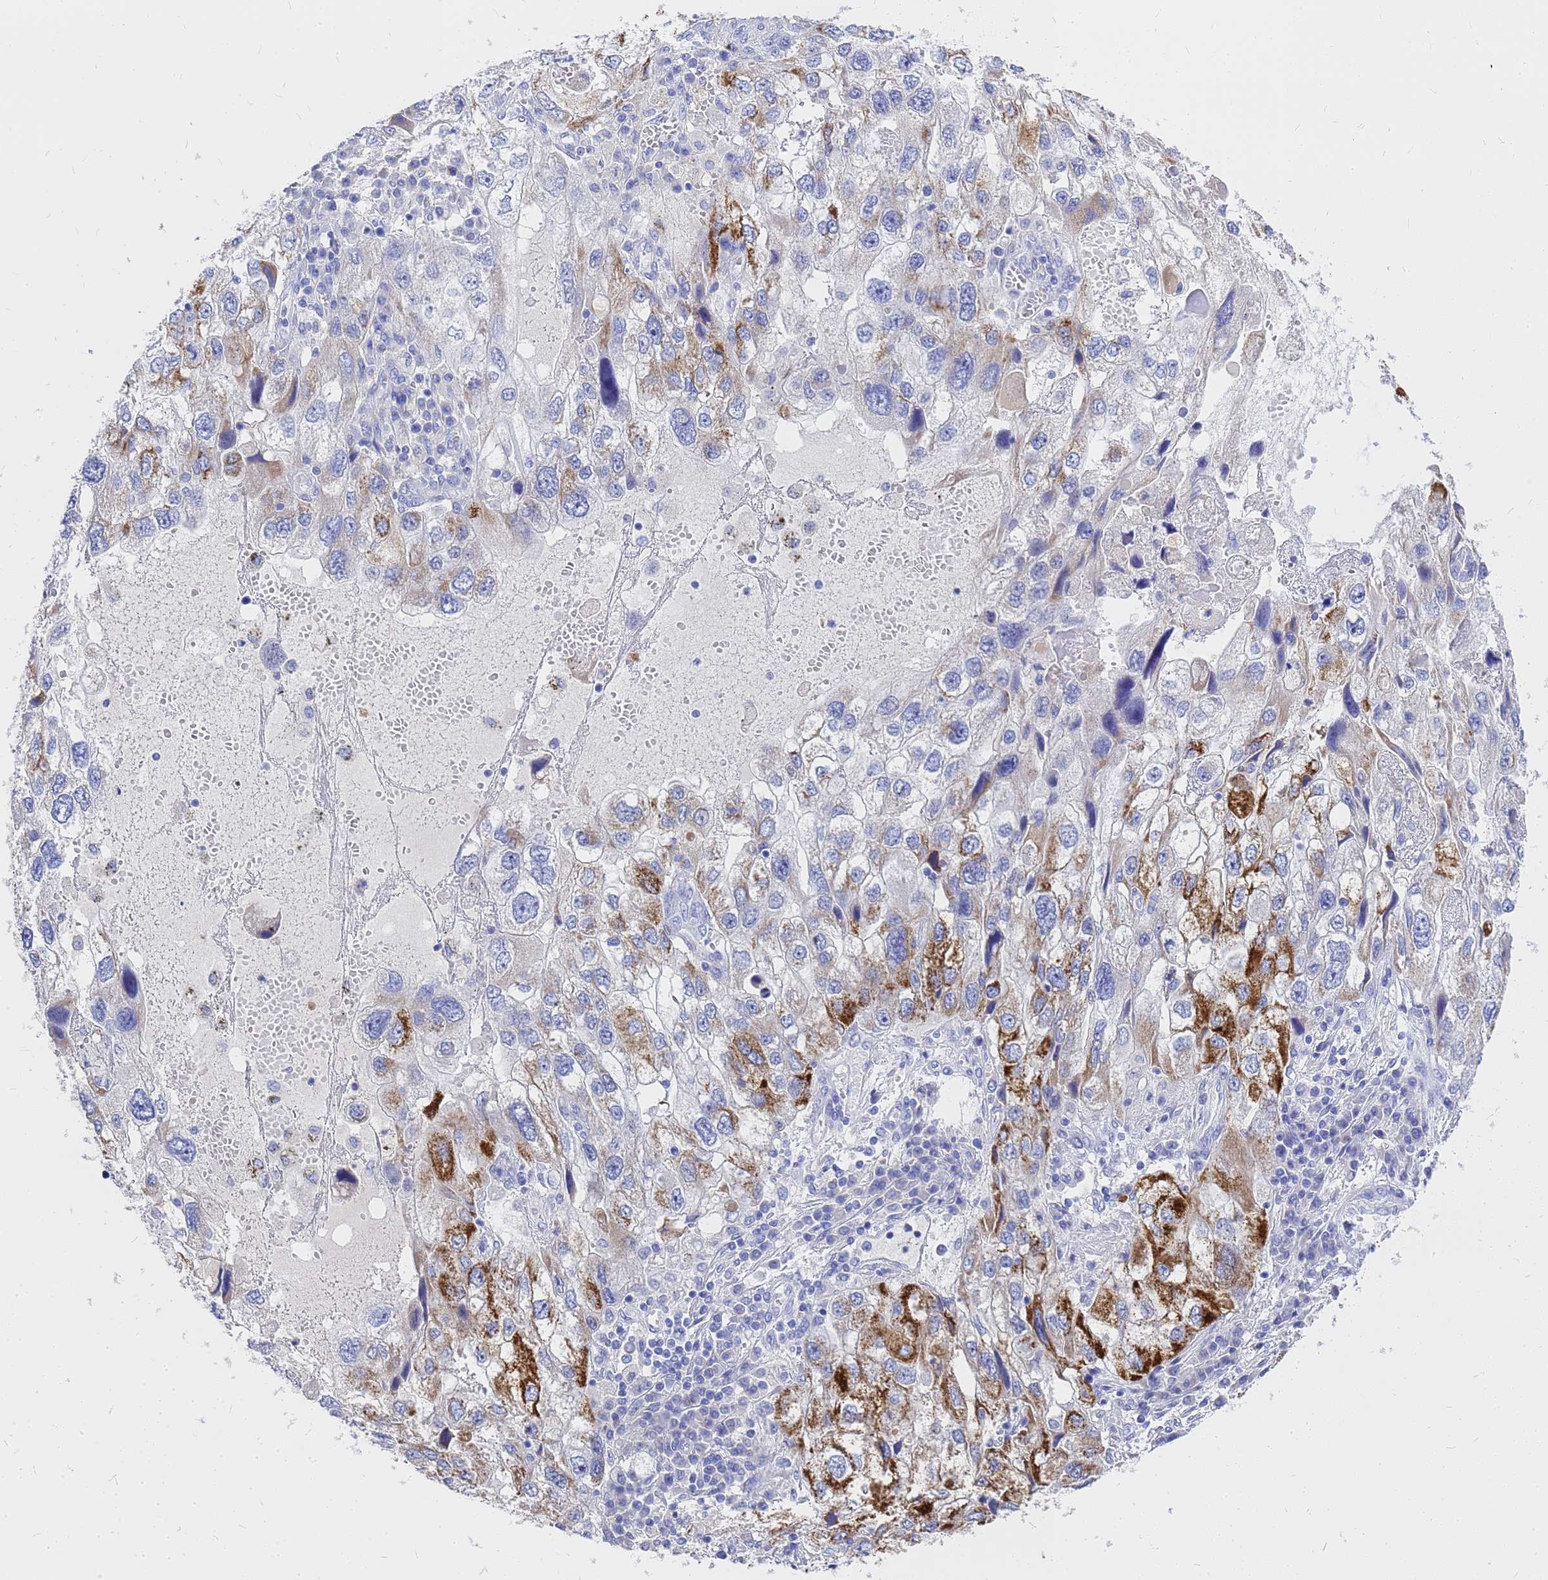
{"staining": {"intensity": "strong", "quantity": "<25%", "location": "cytoplasmic/membranous"}, "tissue": "endometrial cancer", "cell_type": "Tumor cells", "image_type": "cancer", "snomed": [{"axis": "morphology", "description": "Adenocarcinoma, NOS"}, {"axis": "topography", "description": "Endometrium"}], "caption": "Immunohistochemistry histopathology image of neoplastic tissue: endometrial cancer (adenocarcinoma) stained using immunohistochemistry demonstrates medium levels of strong protein expression localized specifically in the cytoplasmic/membranous of tumor cells, appearing as a cytoplasmic/membranous brown color.", "gene": "OR52E2", "patient": {"sex": "female", "age": 49}}